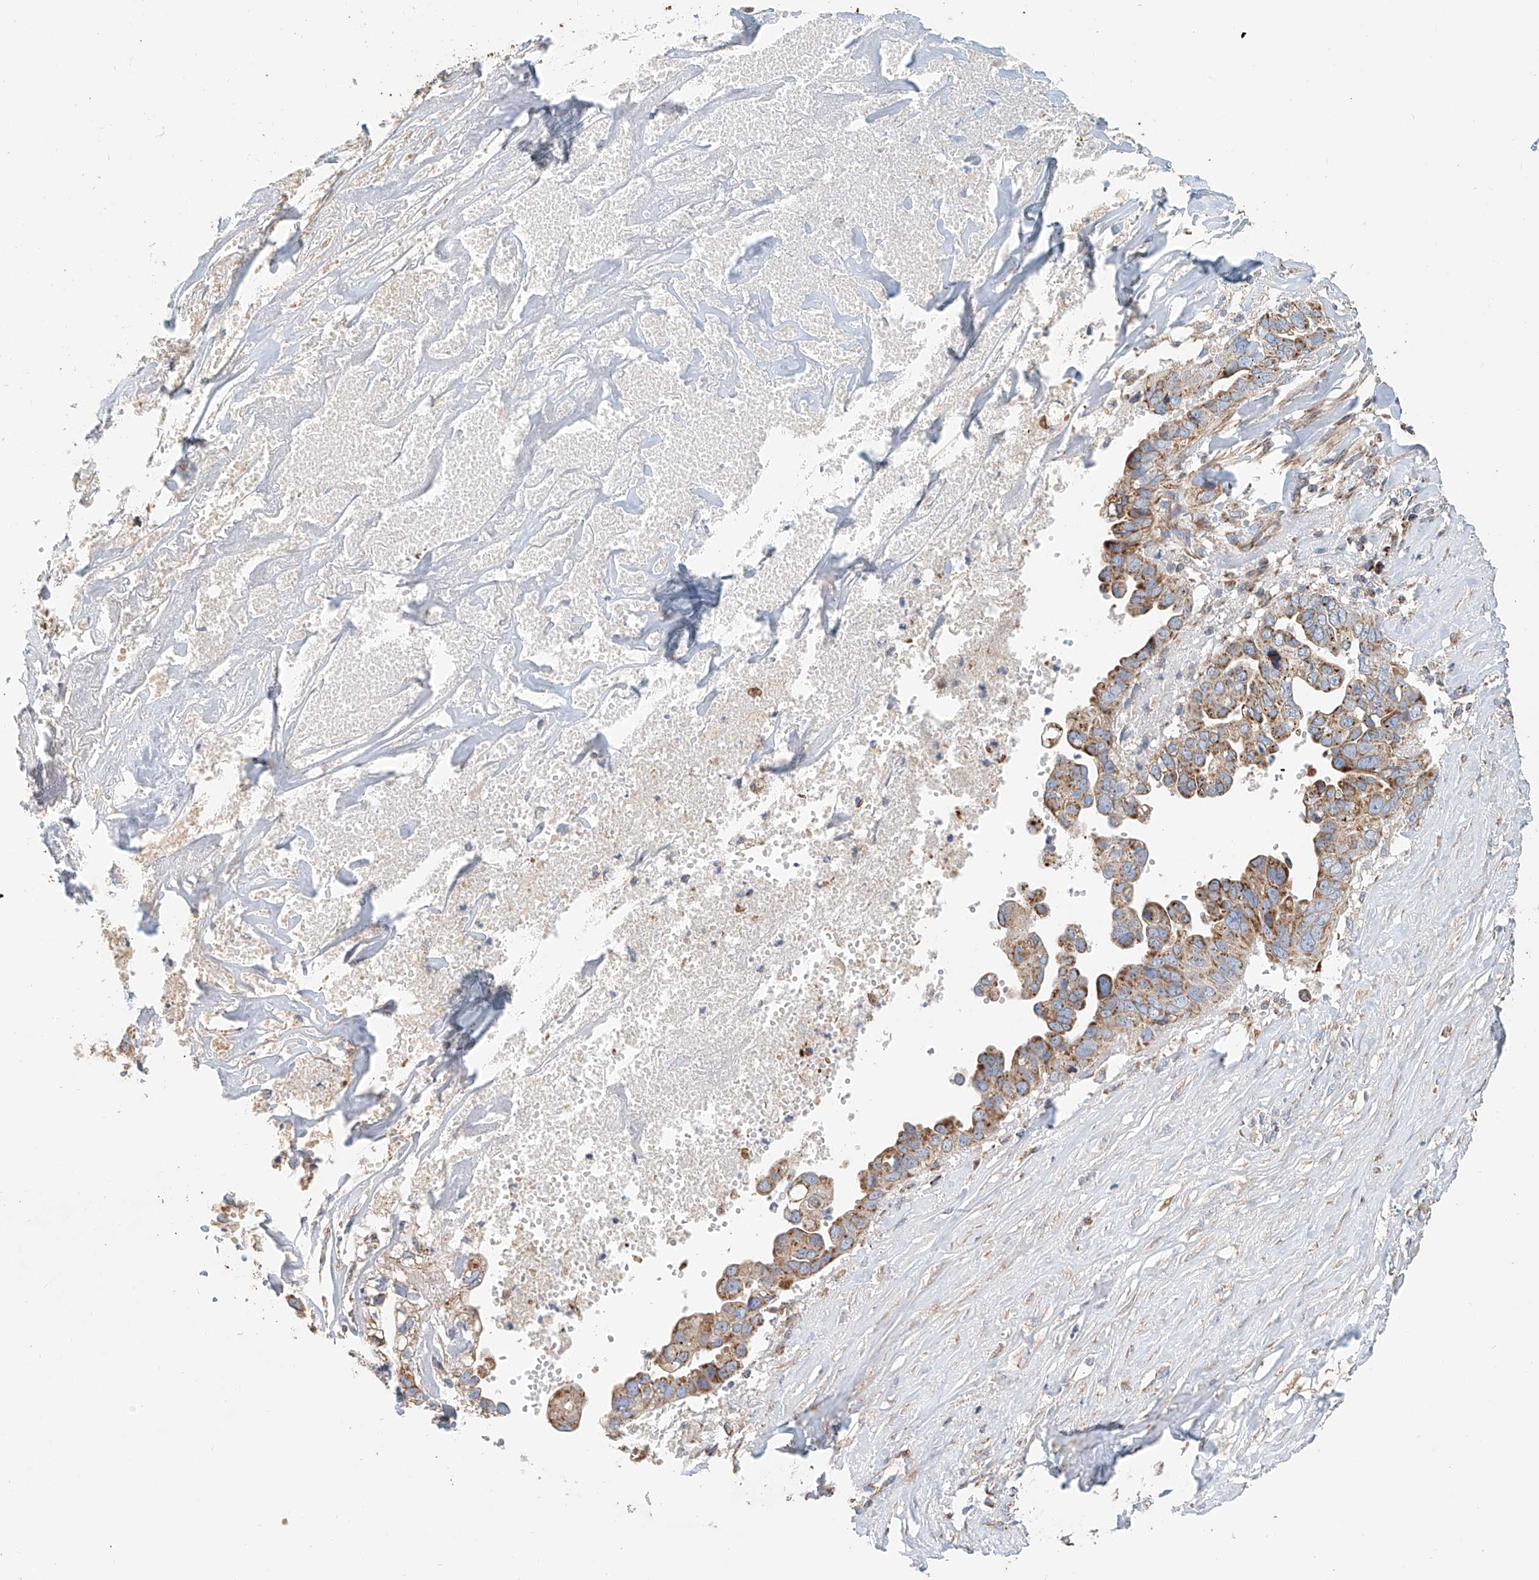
{"staining": {"intensity": "moderate", "quantity": ">75%", "location": "cytoplasmic/membranous"}, "tissue": "liver cancer", "cell_type": "Tumor cells", "image_type": "cancer", "snomed": [{"axis": "morphology", "description": "Cholangiocarcinoma"}, {"axis": "topography", "description": "Liver"}], "caption": "This is an image of IHC staining of liver cancer, which shows moderate staining in the cytoplasmic/membranous of tumor cells.", "gene": "MCL1", "patient": {"sex": "female", "age": 79}}